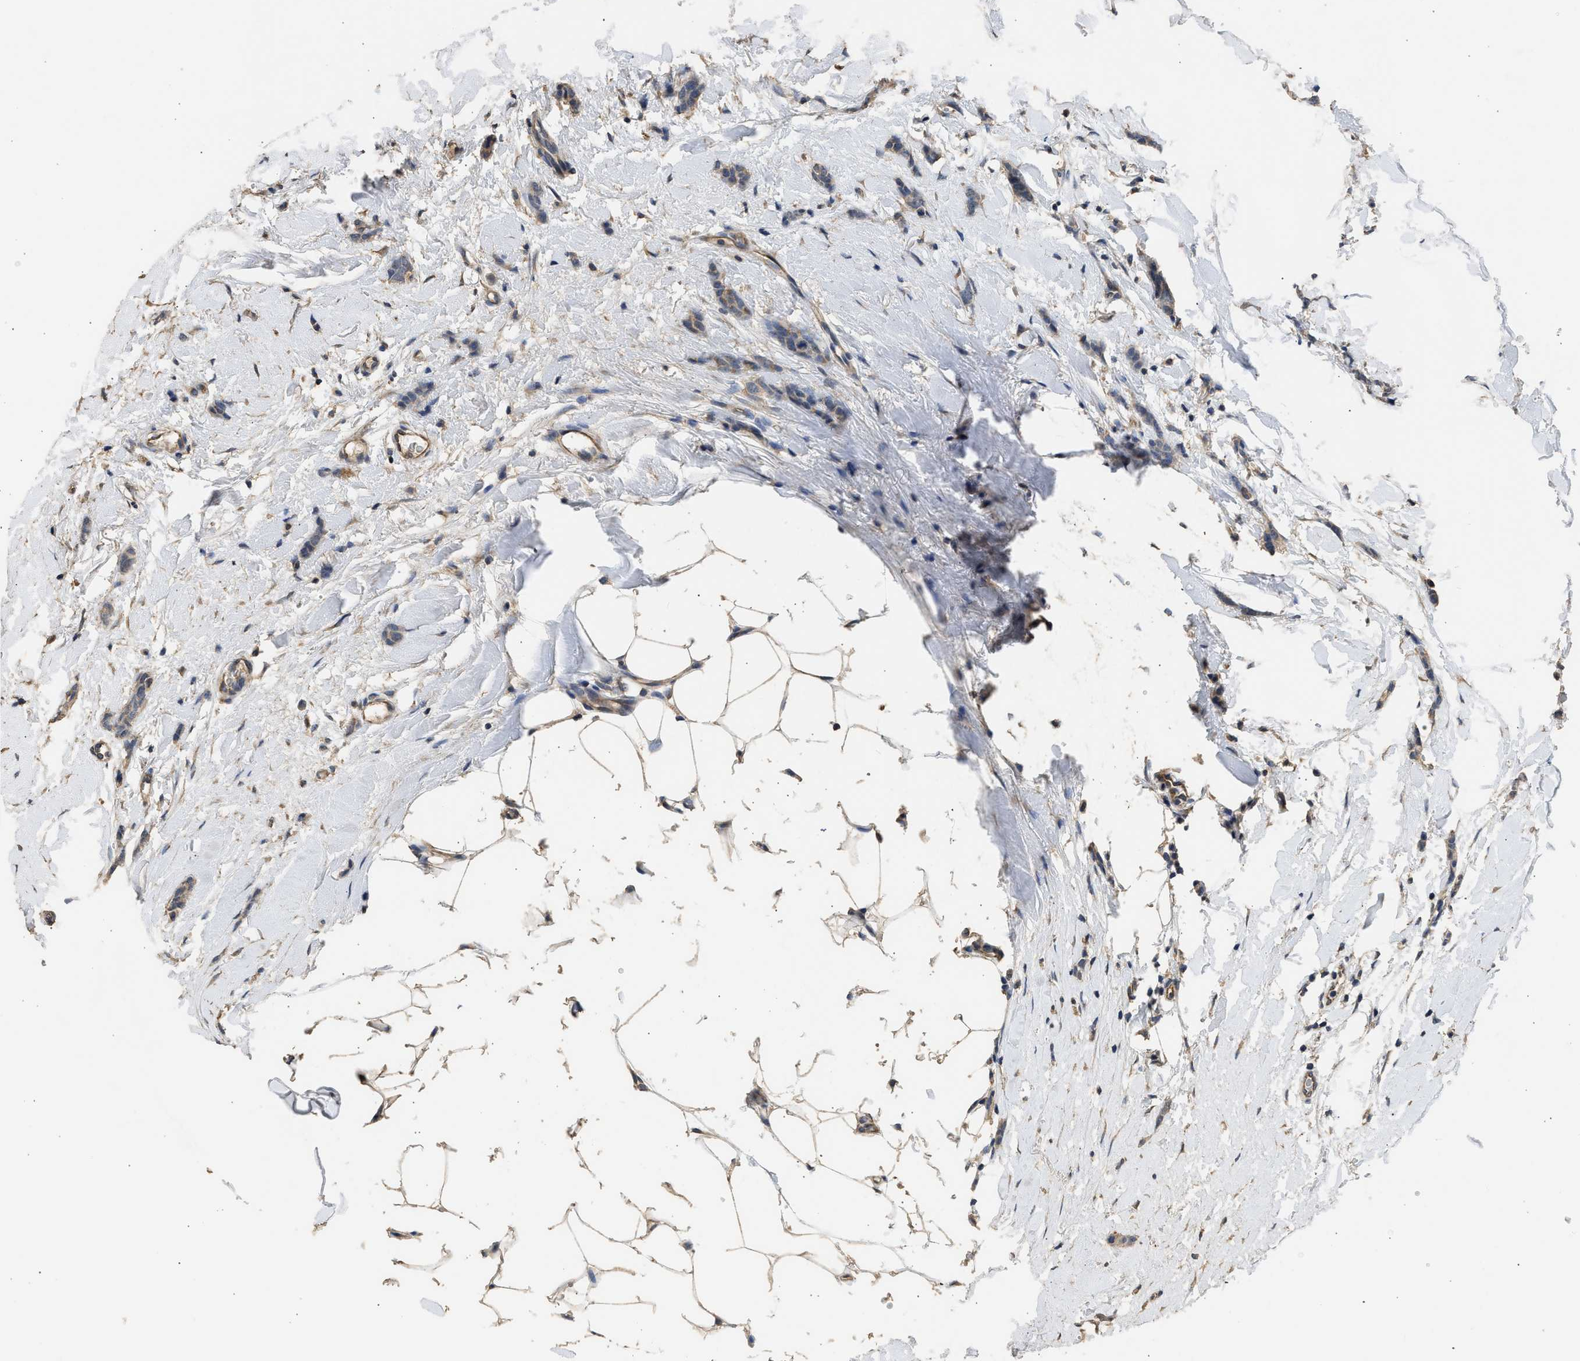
{"staining": {"intensity": "weak", "quantity": ">75%", "location": "cytoplasmic/membranous"}, "tissue": "breast cancer", "cell_type": "Tumor cells", "image_type": "cancer", "snomed": [{"axis": "morphology", "description": "Lobular carcinoma"}, {"axis": "topography", "description": "Skin"}, {"axis": "topography", "description": "Breast"}], "caption": "This is a histology image of immunohistochemistry (IHC) staining of breast cancer (lobular carcinoma), which shows weak positivity in the cytoplasmic/membranous of tumor cells.", "gene": "SPINT2", "patient": {"sex": "female", "age": 46}}